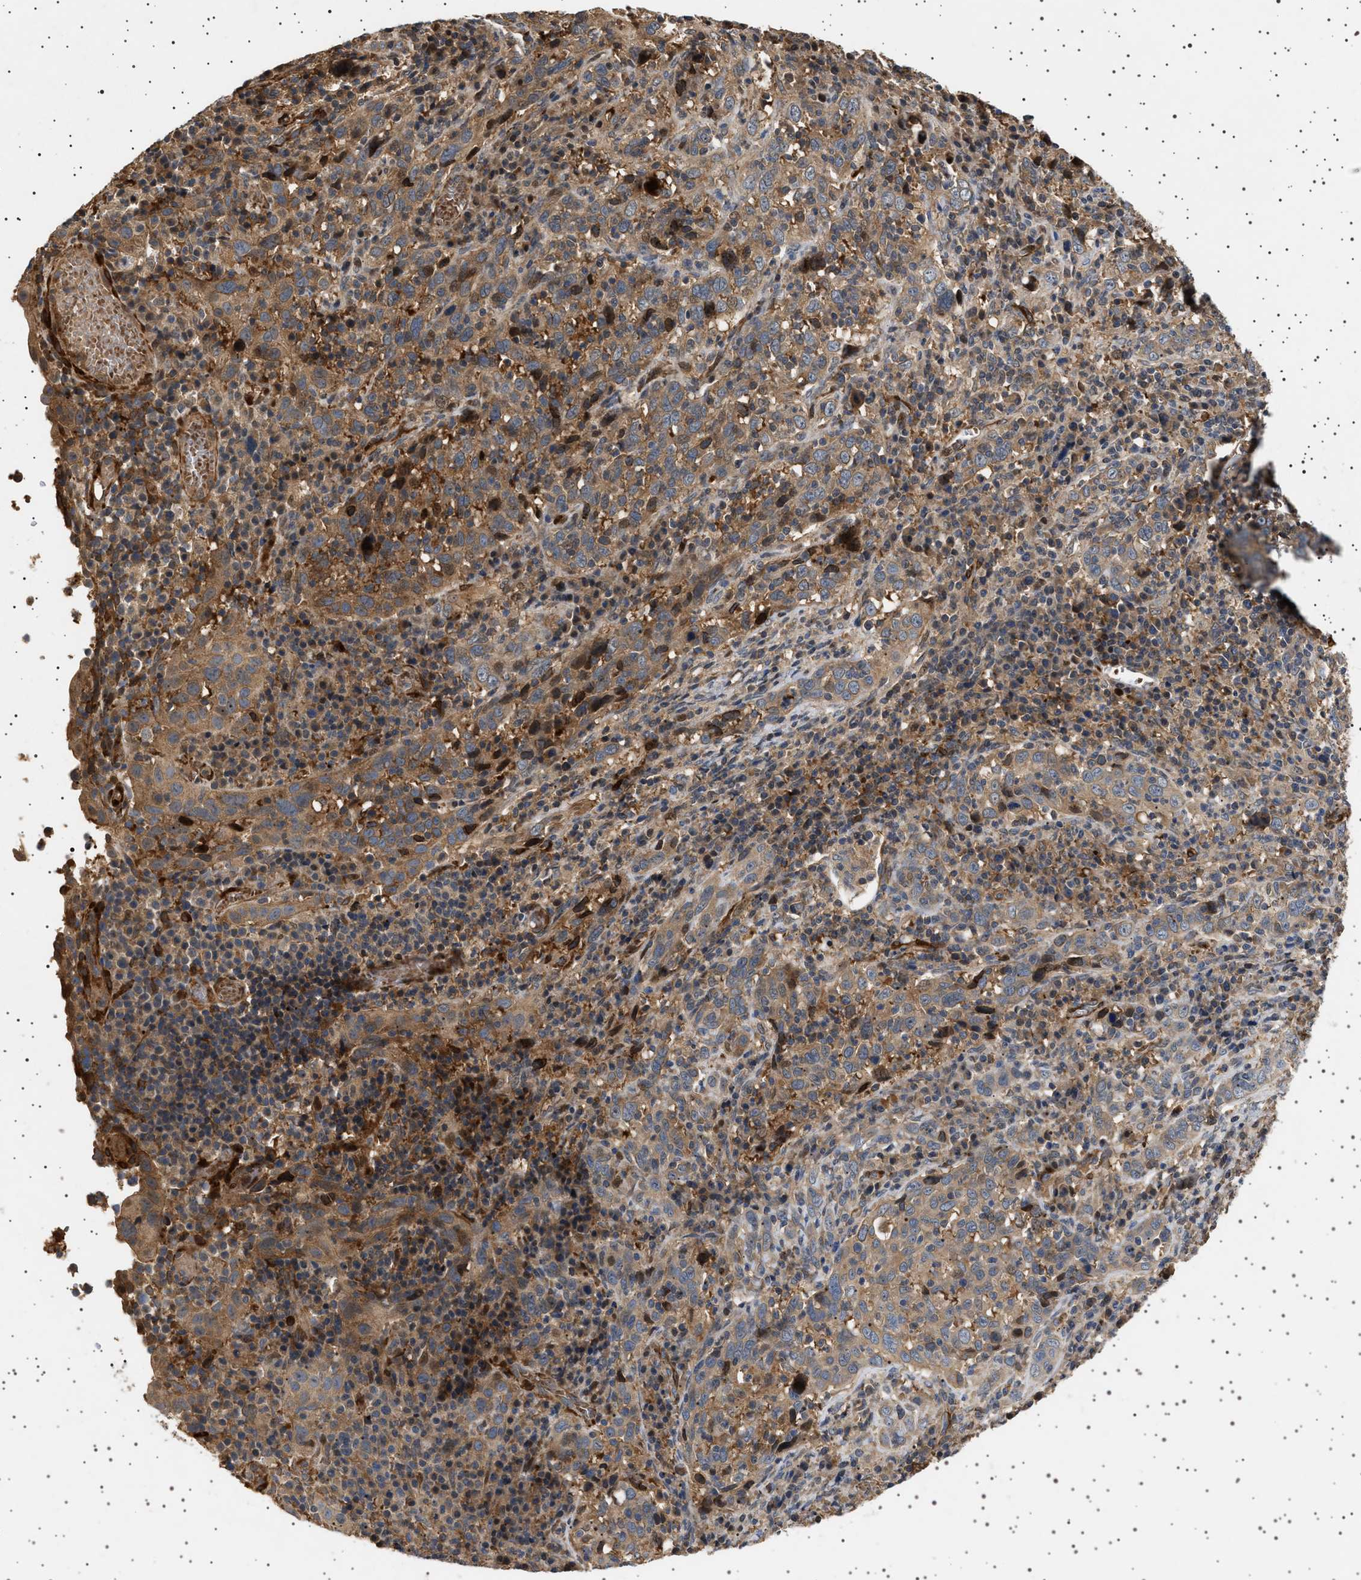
{"staining": {"intensity": "moderate", "quantity": ">75%", "location": "cytoplasmic/membranous"}, "tissue": "cervical cancer", "cell_type": "Tumor cells", "image_type": "cancer", "snomed": [{"axis": "morphology", "description": "Squamous cell carcinoma, NOS"}, {"axis": "topography", "description": "Cervix"}], "caption": "Protein expression analysis of human cervical cancer reveals moderate cytoplasmic/membranous staining in approximately >75% of tumor cells.", "gene": "GUCY1B1", "patient": {"sex": "female", "age": 46}}